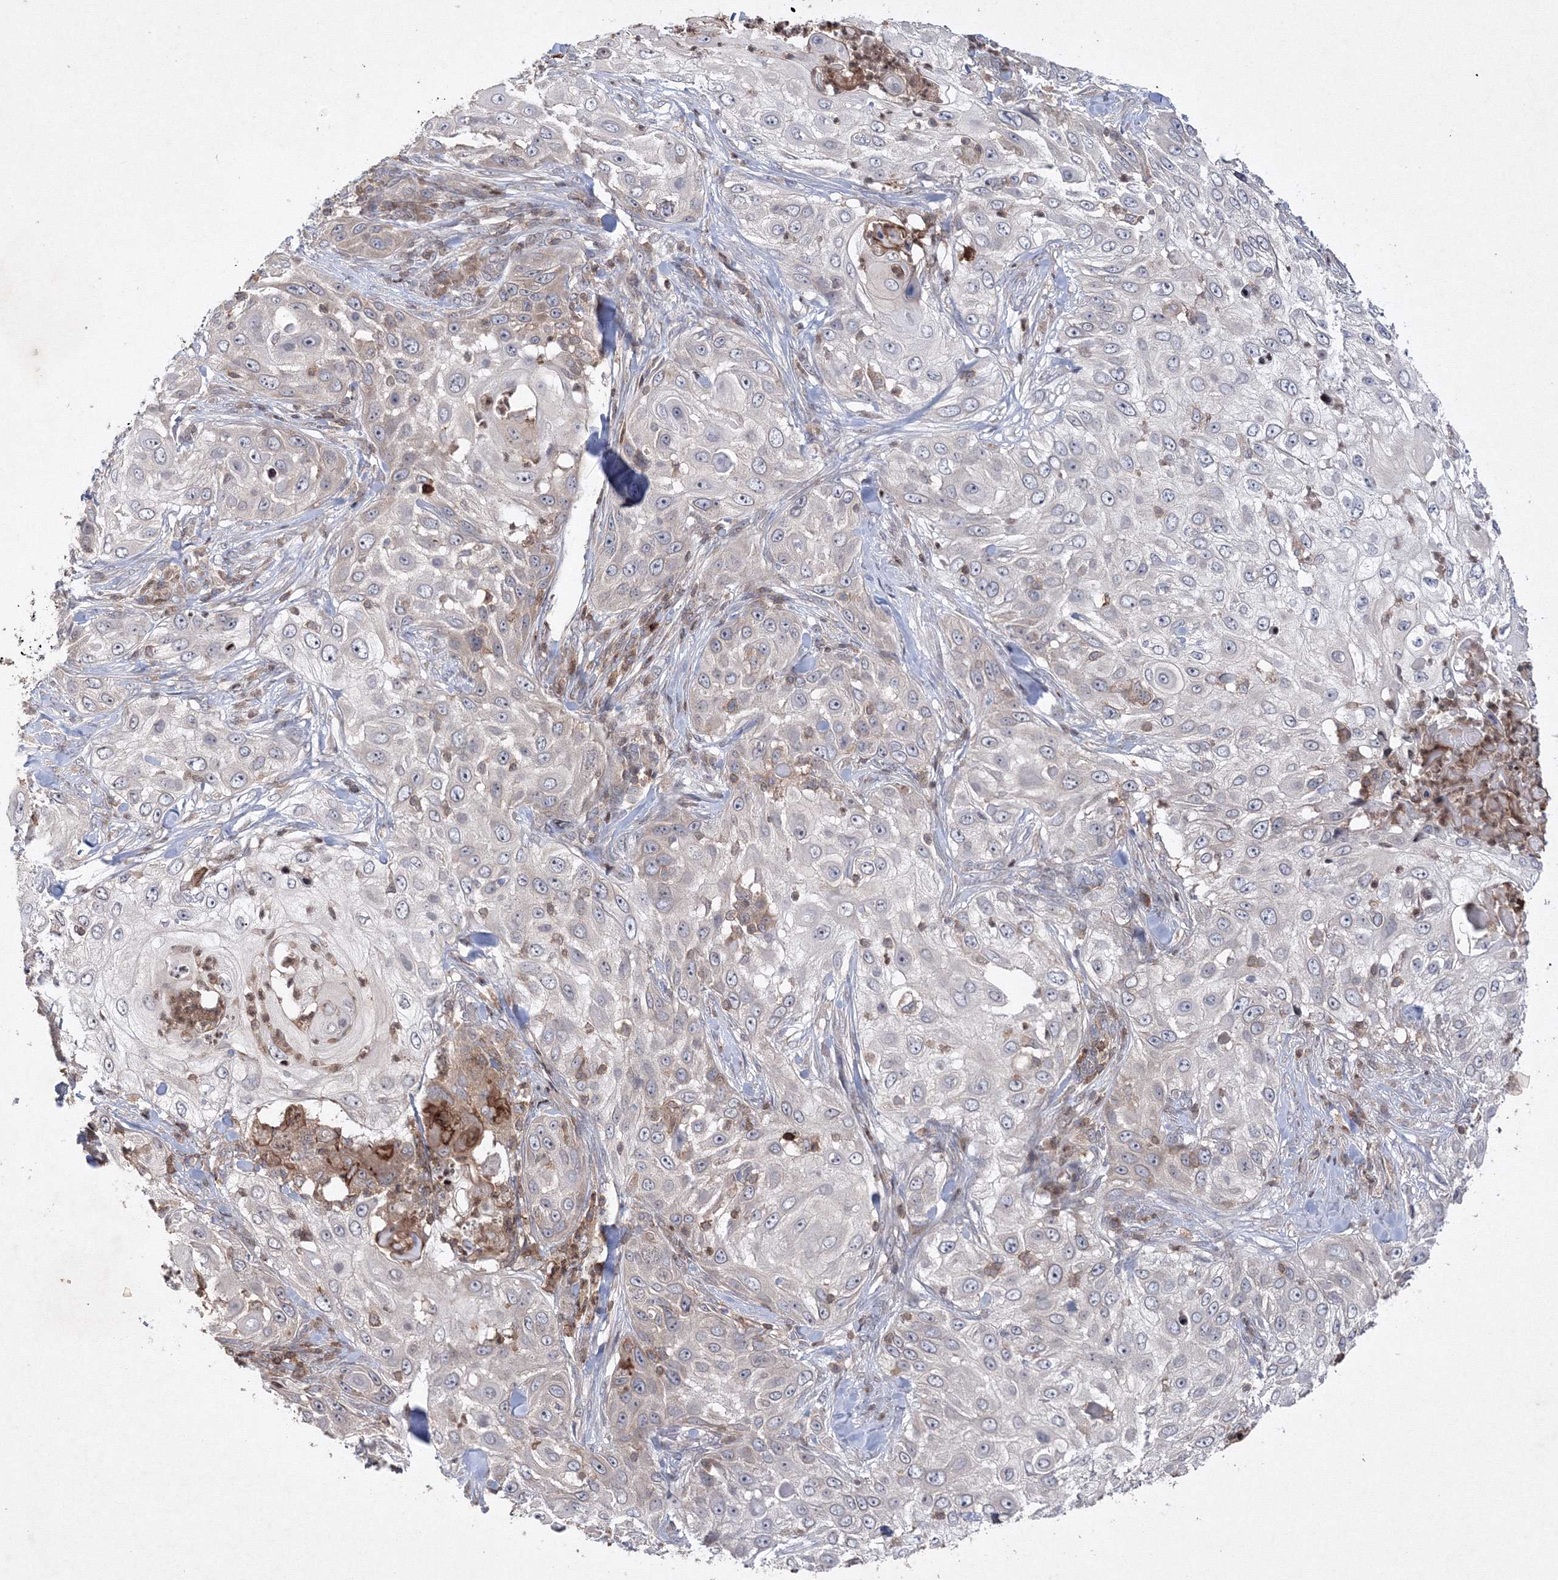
{"staining": {"intensity": "weak", "quantity": "25%-75%", "location": "cytoplasmic/membranous"}, "tissue": "skin cancer", "cell_type": "Tumor cells", "image_type": "cancer", "snomed": [{"axis": "morphology", "description": "Squamous cell carcinoma, NOS"}, {"axis": "topography", "description": "Skin"}], "caption": "This histopathology image displays squamous cell carcinoma (skin) stained with IHC to label a protein in brown. The cytoplasmic/membranous of tumor cells show weak positivity for the protein. Nuclei are counter-stained blue.", "gene": "MKRN2", "patient": {"sex": "female", "age": 44}}